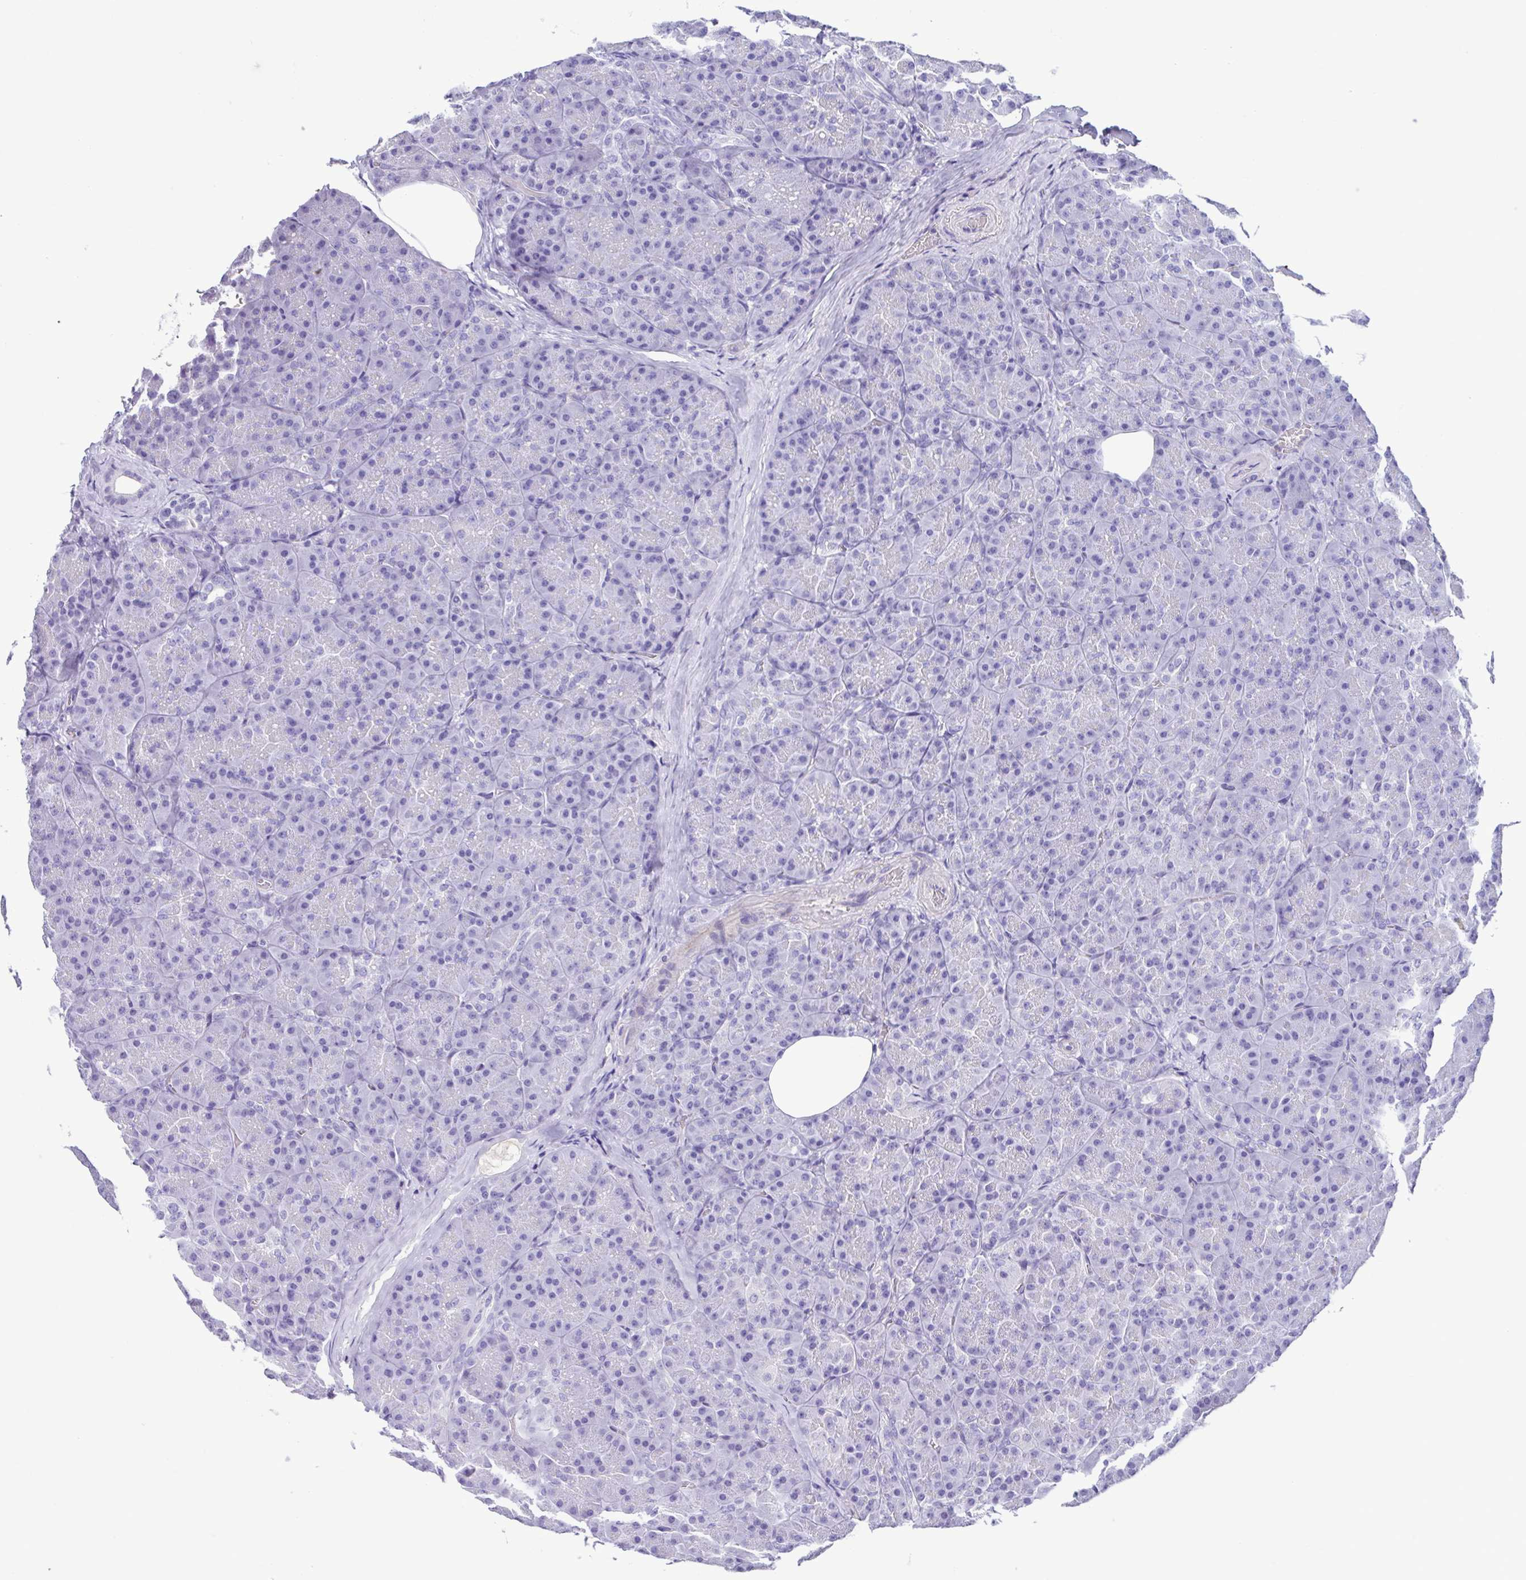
{"staining": {"intensity": "negative", "quantity": "none", "location": "none"}, "tissue": "pancreas", "cell_type": "Exocrine glandular cells", "image_type": "normal", "snomed": [{"axis": "morphology", "description": "Normal tissue, NOS"}, {"axis": "topography", "description": "Pancreas"}], "caption": "IHC of benign pancreas exhibits no expression in exocrine glandular cells.", "gene": "CYP11B1", "patient": {"sex": "male", "age": 57}}